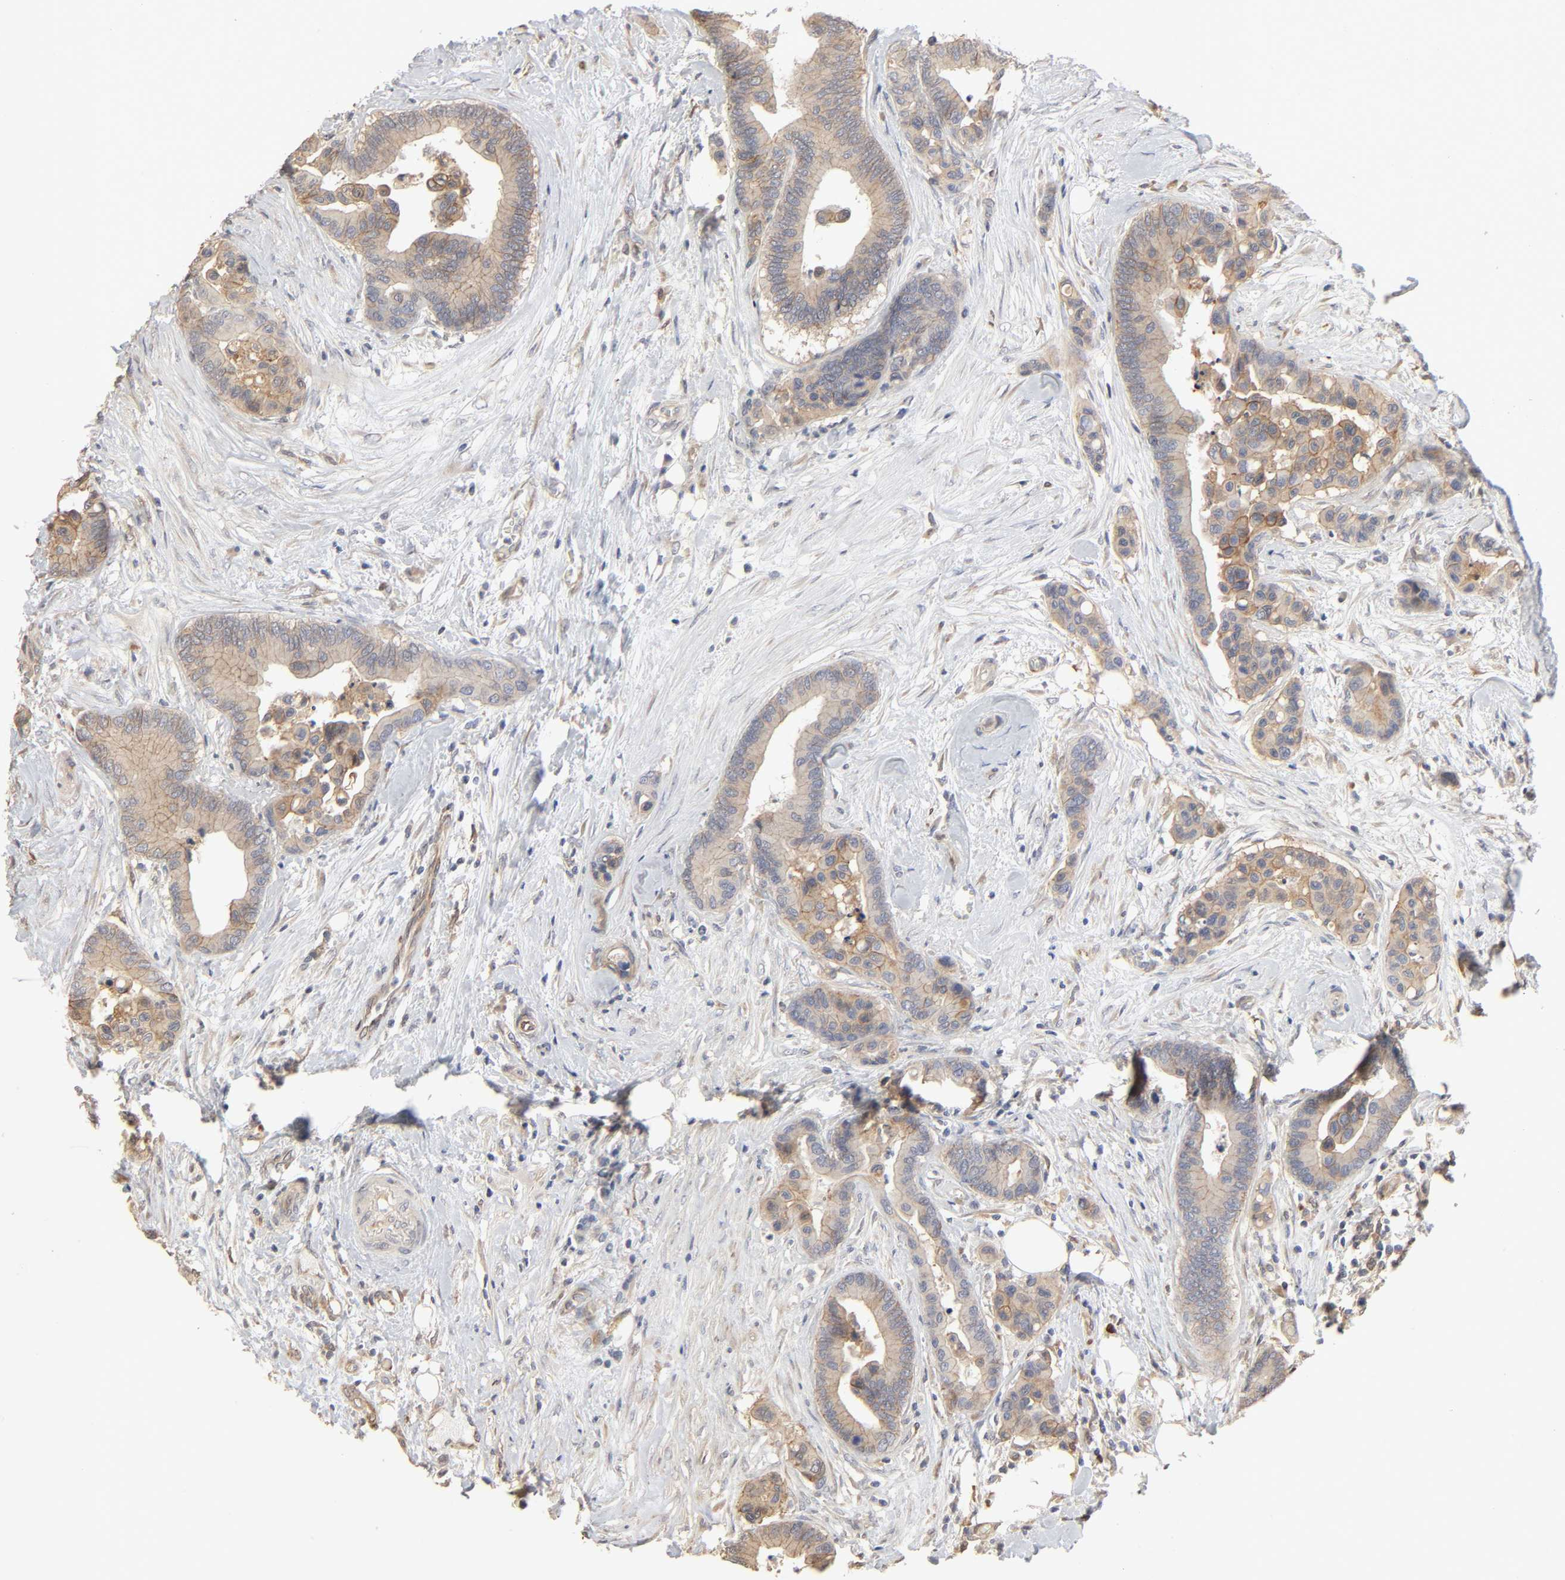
{"staining": {"intensity": "moderate", "quantity": ">75%", "location": "cytoplasmic/membranous"}, "tissue": "colorectal cancer", "cell_type": "Tumor cells", "image_type": "cancer", "snomed": [{"axis": "morphology", "description": "Adenocarcinoma, NOS"}, {"axis": "topography", "description": "Colon"}], "caption": "This histopathology image demonstrates colorectal adenocarcinoma stained with IHC to label a protein in brown. The cytoplasmic/membranous of tumor cells show moderate positivity for the protein. Nuclei are counter-stained blue.", "gene": "NDRG2", "patient": {"sex": "male", "age": 82}}